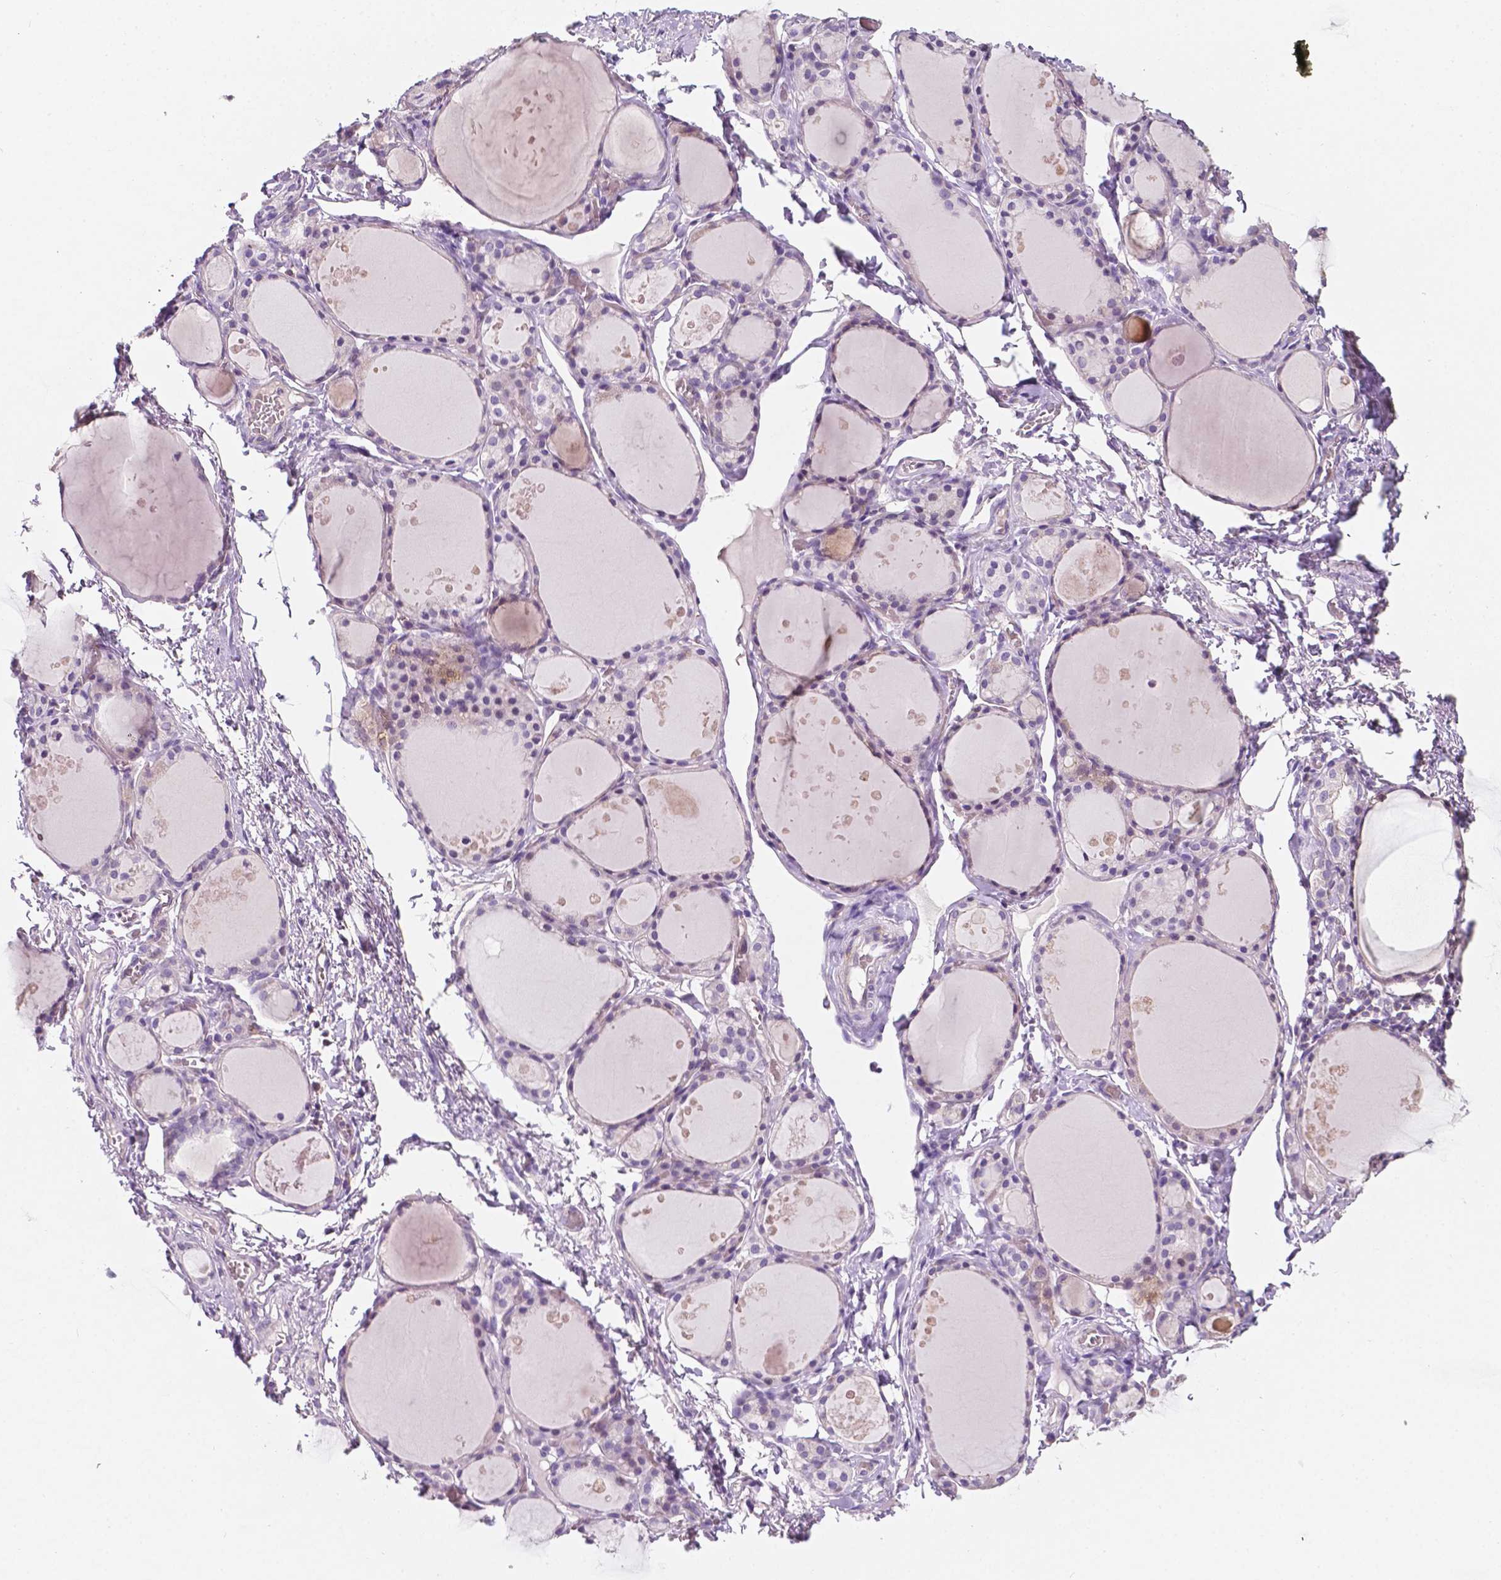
{"staining": {"intensity": "negative", "quantity": "none", "location": "none"}, "tissue": "thyroid gland", "cell_type": "Glandular cells", "image_type": "normal", "snomed": [{"axis": "morphology", "description": "Normal tissue, NOS"}, {"axis": "topography", "description": "Thyroid gland"}], "caption": "Immunohistochemistry of benign thyroid gland demonstrates no positivity in glandular cells.", "gene": "EGFR", "patient": {"sex": "male", "age": 68}}